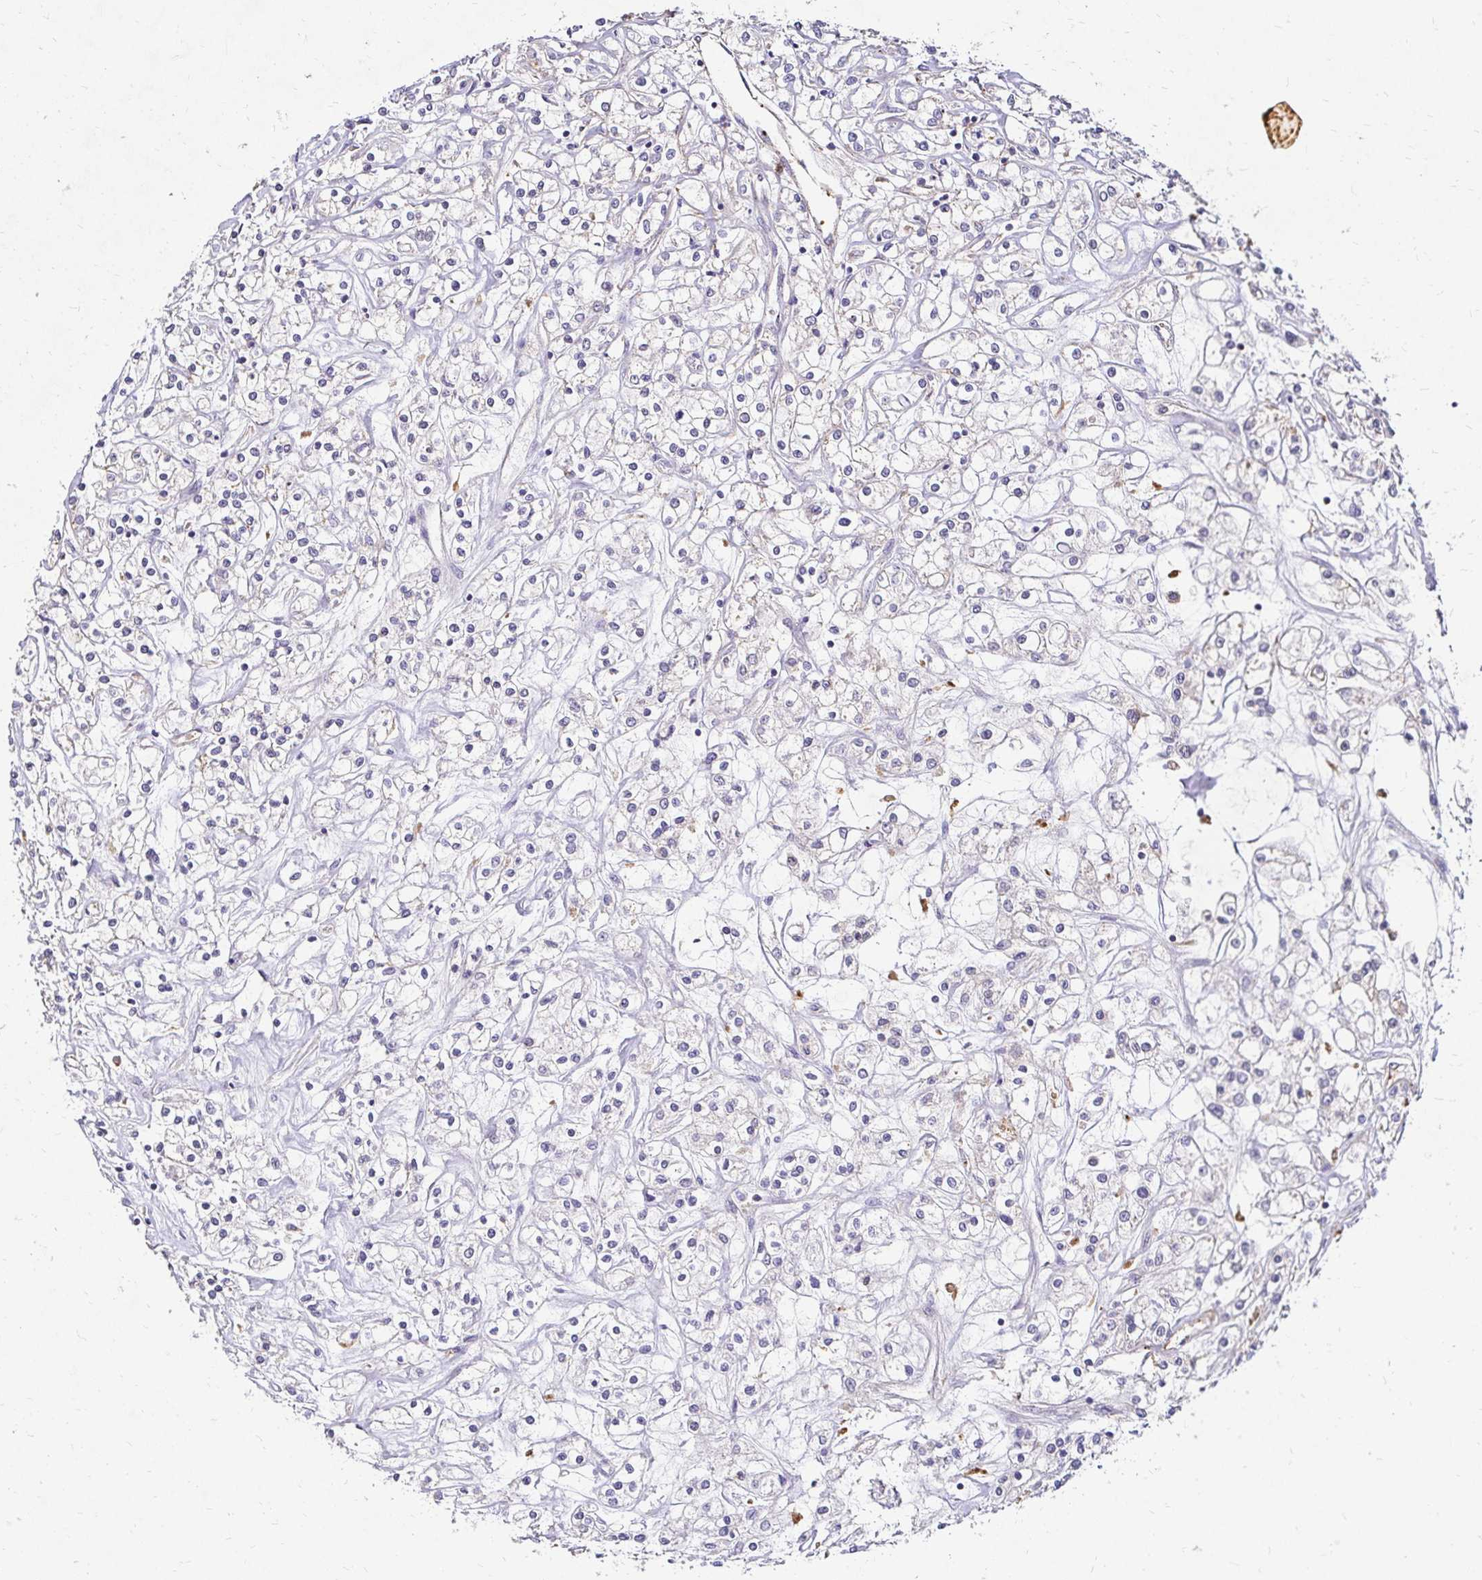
{"staining": {"intensity": "negative", "quantity": "none", "location": "none"}, "tissue": "renal cancer", "cell_type": "Tumor cells", "image_type": "cancer", "snomed": [{"axis": "morphology", "description": "Adenocarcinoma, NOS"}, {"axis": "topography", "description": "Kidney"}], "caption": "Immunohistochemistry histopathology image of renal cancer stained for a protein (brown), which reveals no staining in tumor cells.", "gene": "IDUA", "patient": {"sex": "female", "age": 59}}